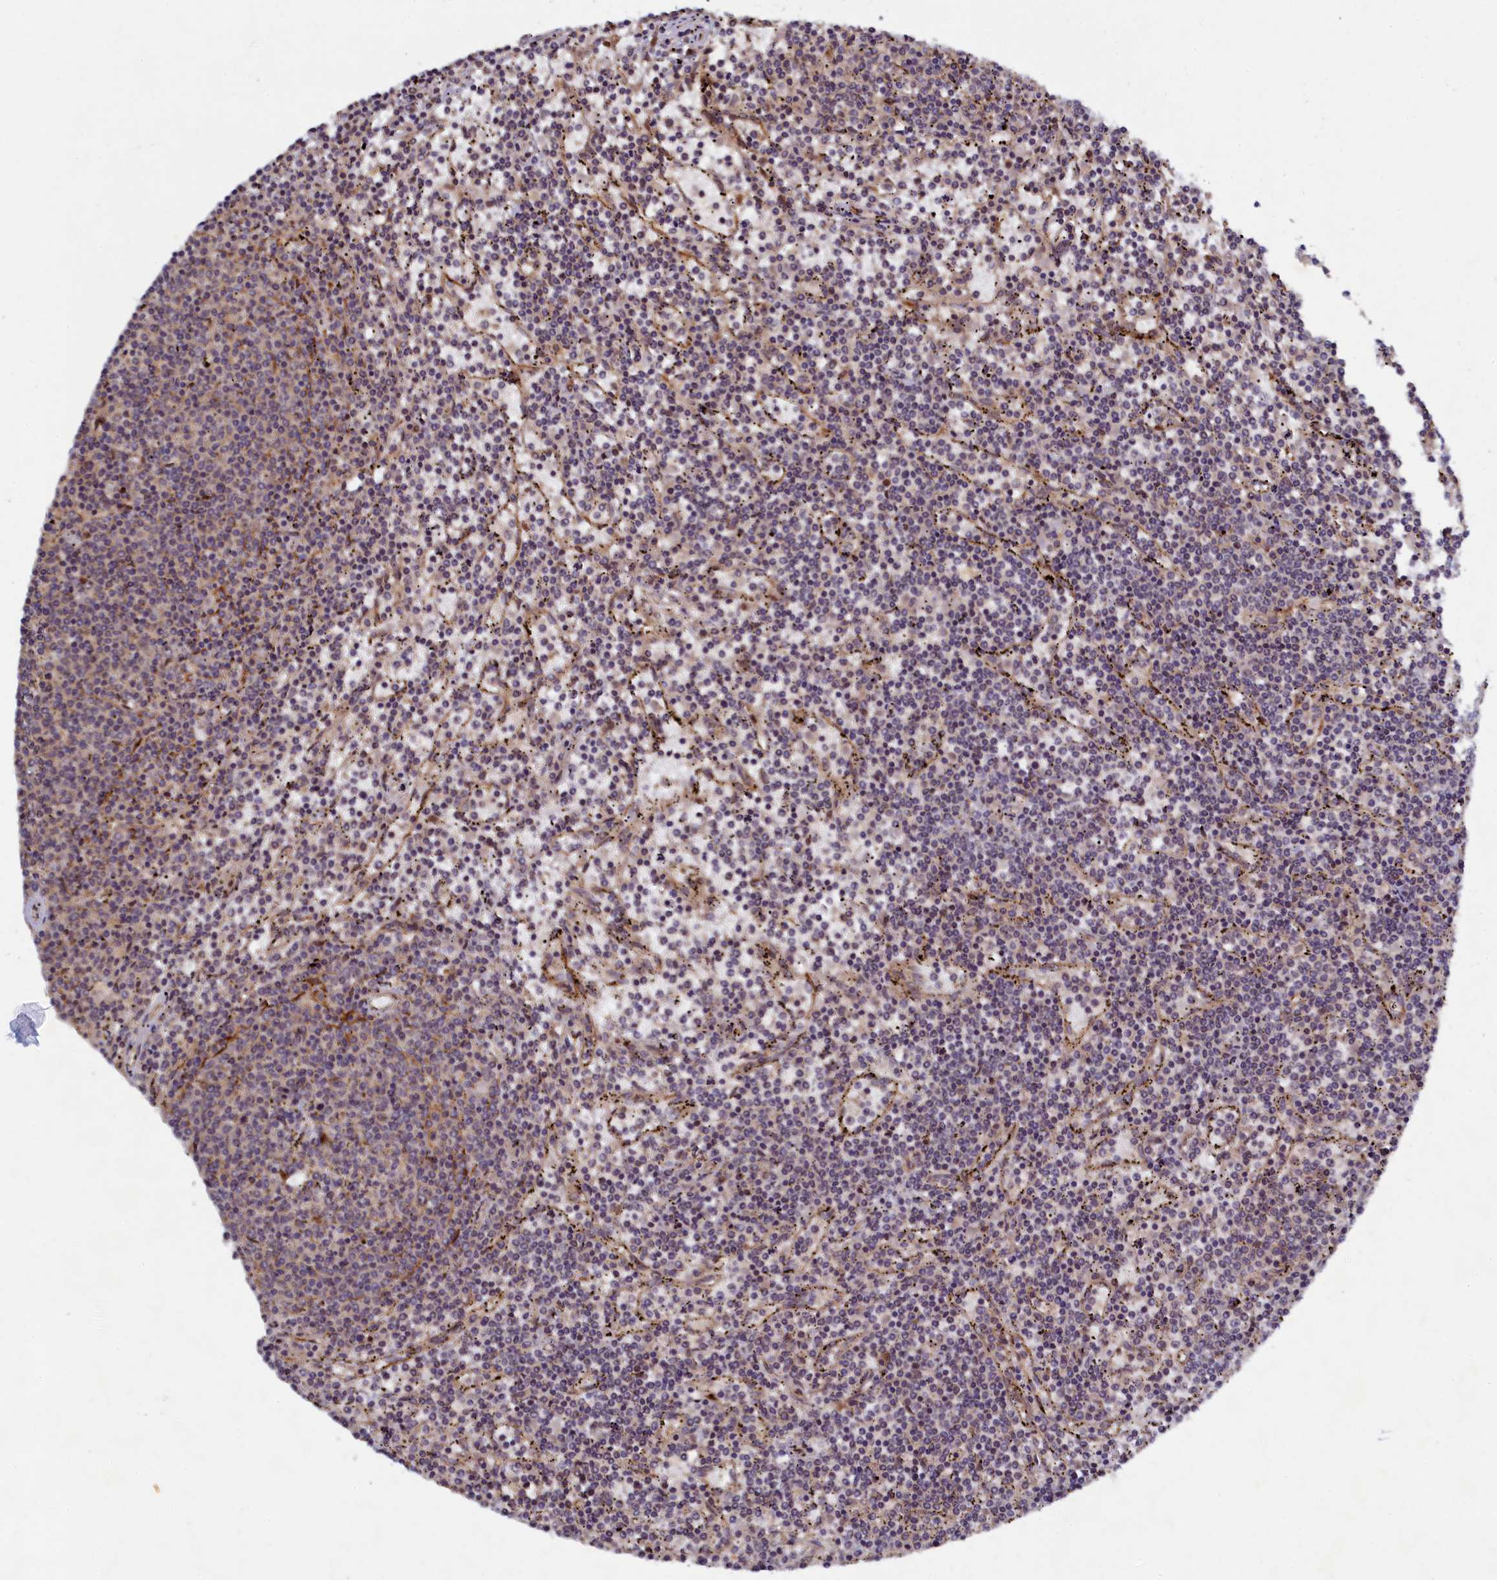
{"staining": {"intensity": "weak", "quantity": "<25%", "location": "cytoplasmic/membranous"}, "tissue": "lymphoma", "cell_type": "Tumor cells", "image_type": "cancer", "snomed": [{"axis": "morphology", "description": "Malignant lymphoma, non-Hodgkin's type, Low grade"}, {"axis": "topography", "description": "Spleen"}], "caption": "Human malignant lymphoma, non-Hodgkin's type (low-grade) stained for a protein using IHC shows no expression in tumor cells.", "gene": "CEP20", "patient": {"sex": "female", "age": 50}}